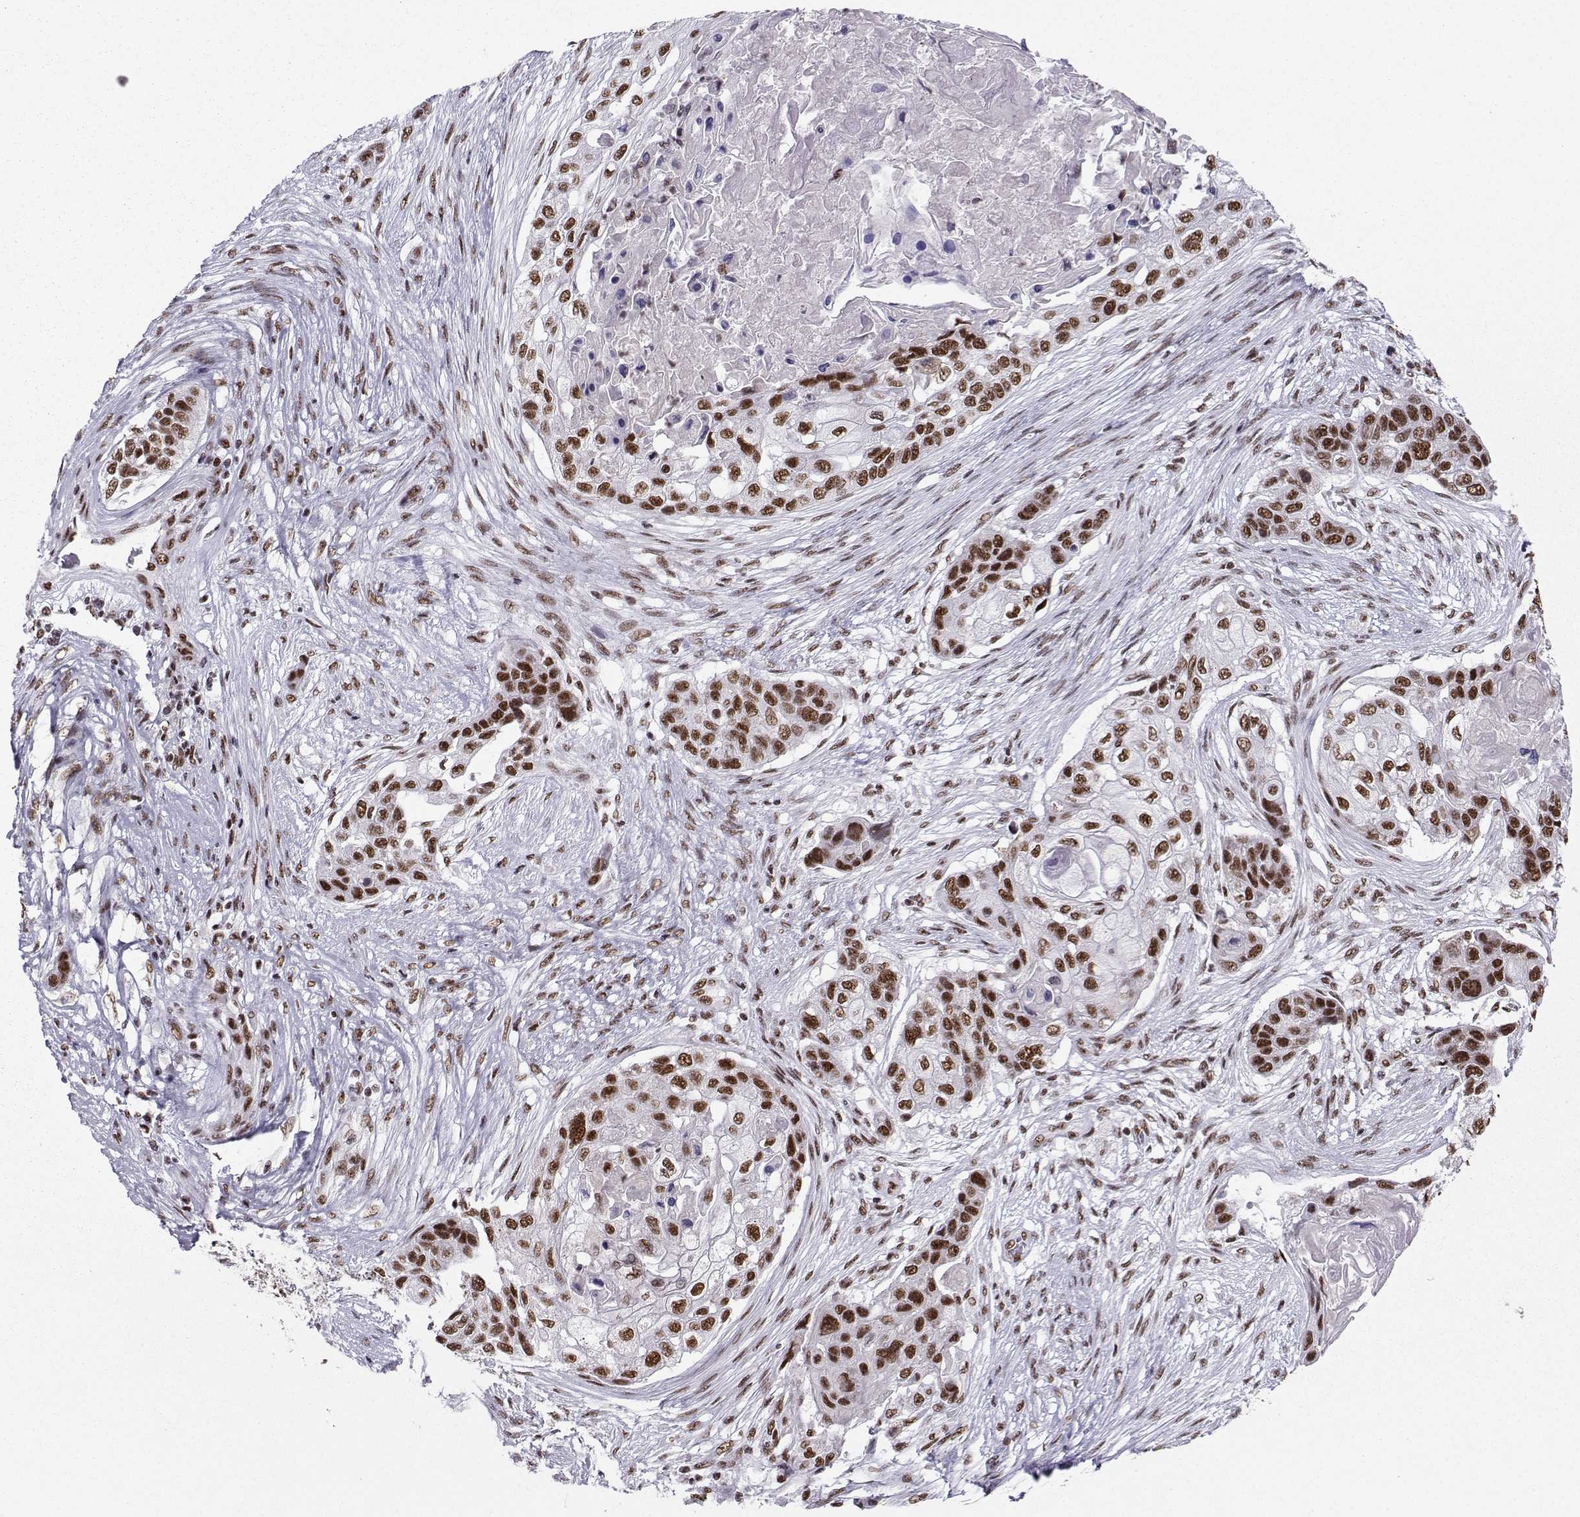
{"staining": {"intensity": "strong", "quantity": "25%-75%", "location": "nuclear"}, "tissue": "lung cancer", "cell_type": "Tumor cells", "image_type": "cancer", "snomed": [{"axis": "morphology", "description": "Squamous cell carcinoma, NOS"}, {"axis": "topography", "description": "Lung"}], "caption": "Protein staining of lung squamous cell carcinoma tissue reveals strong nuclear staining in approximately 25%-75% of tumor cells. (Brightfield microscopy of DAB IHC at high magnification).", "gene": "SNRPB2", "patient": {"sex": "male", "age": 69}}